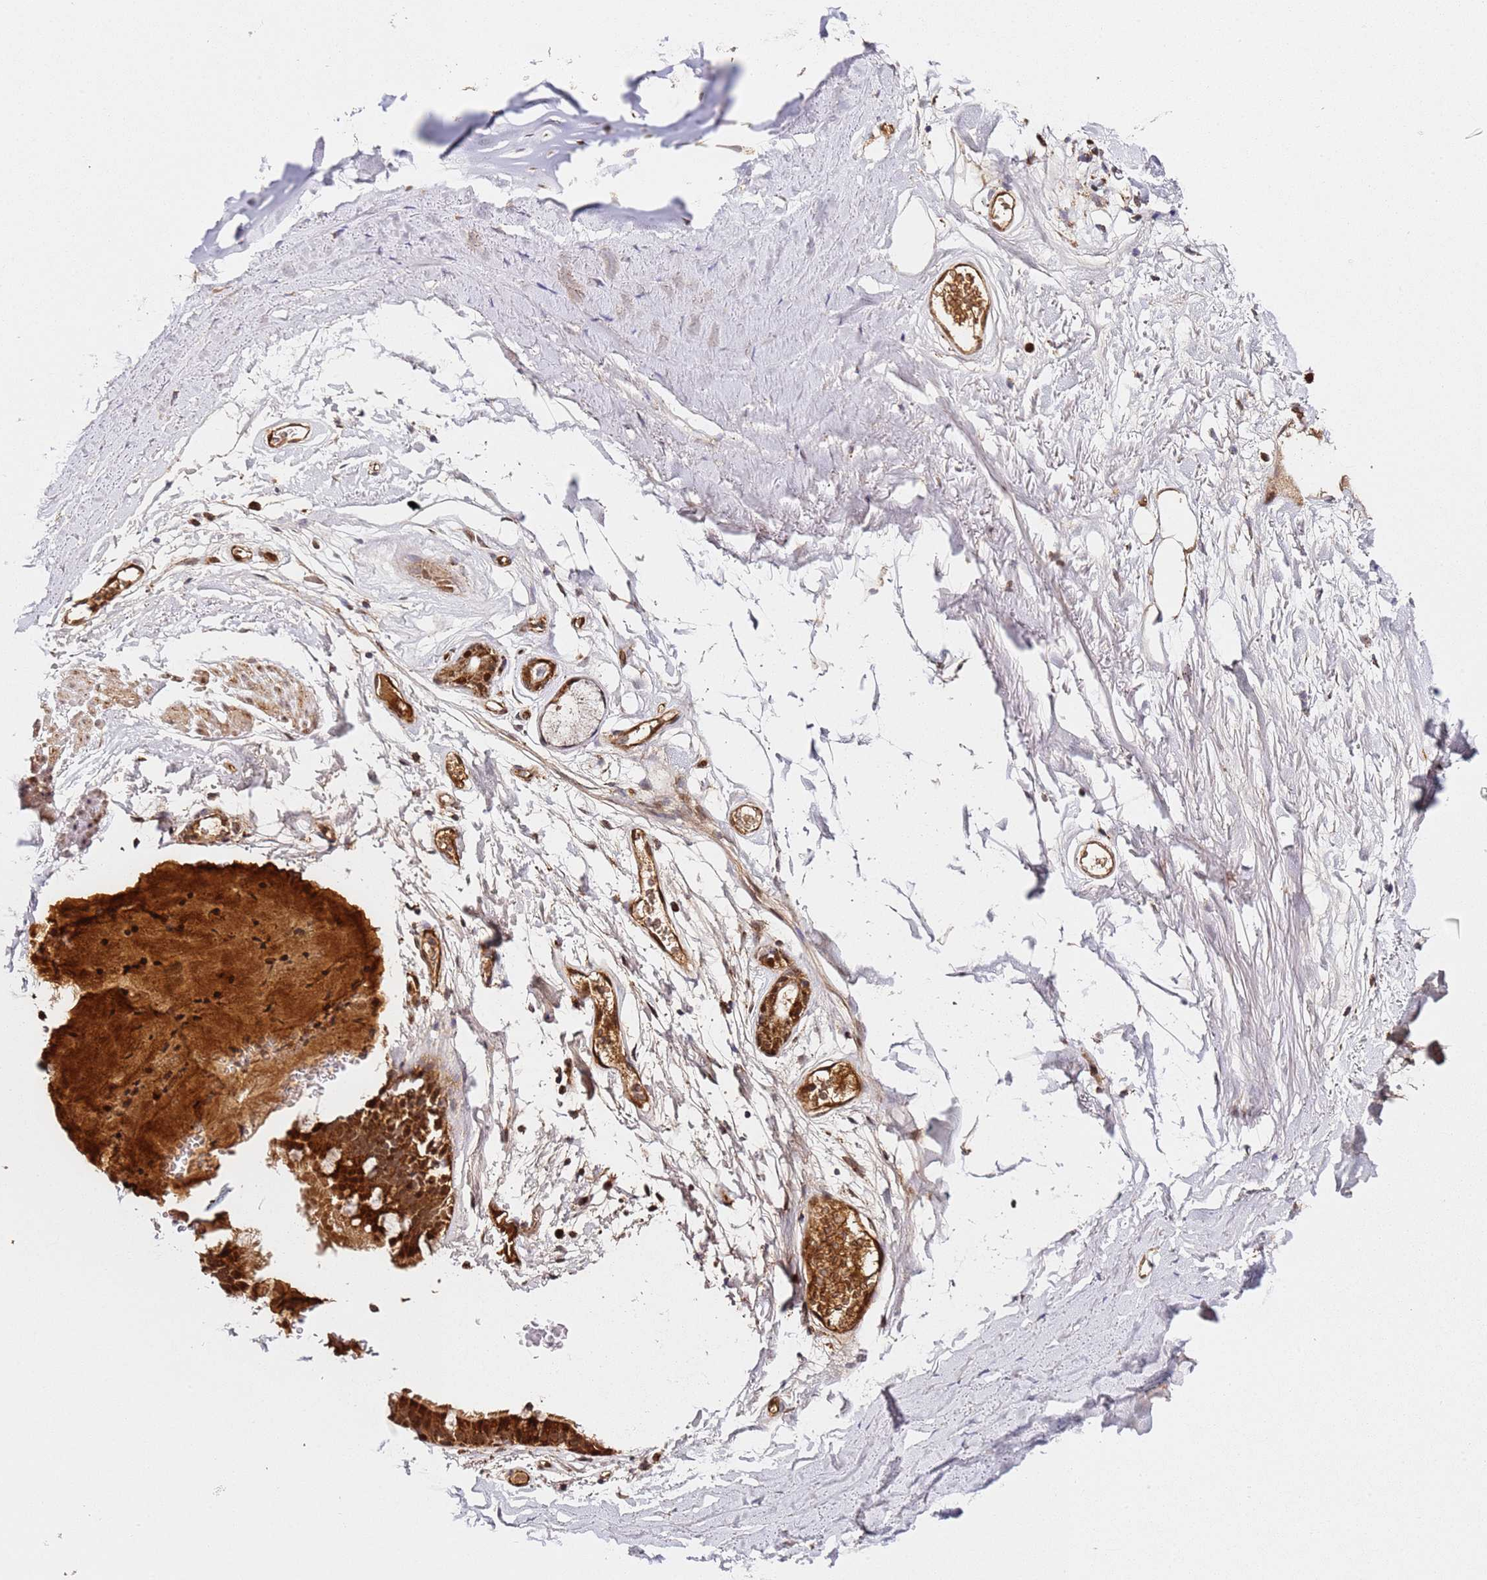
{"staining": {"intensity": "moderate", "quantity": ">75%", "location": "cytoplasmic/membranous,nuclear"}, "tissue": "adipose tissue", "cell_type": "Adipocytes", "image_type": "normal", "snomed": [{"axis": "morphology", "description": "Normal tissue, NOS"}, {"axis": "topography", "description": "Lymph node"}, {"axis": "topography", "description": "Bronchus"}], "caption": "Protein staining by IHC demonstrates moderate cytoplasmic/membranous,nuclear expression in about >75% of adipocytes in normal adipose tissue. Immunohistochemistry (ihc) stains the protein of interest in brown and the nuclei are stained blue.", "gene": "SMOX", "patient": {"sex": "male", "age": 63}}